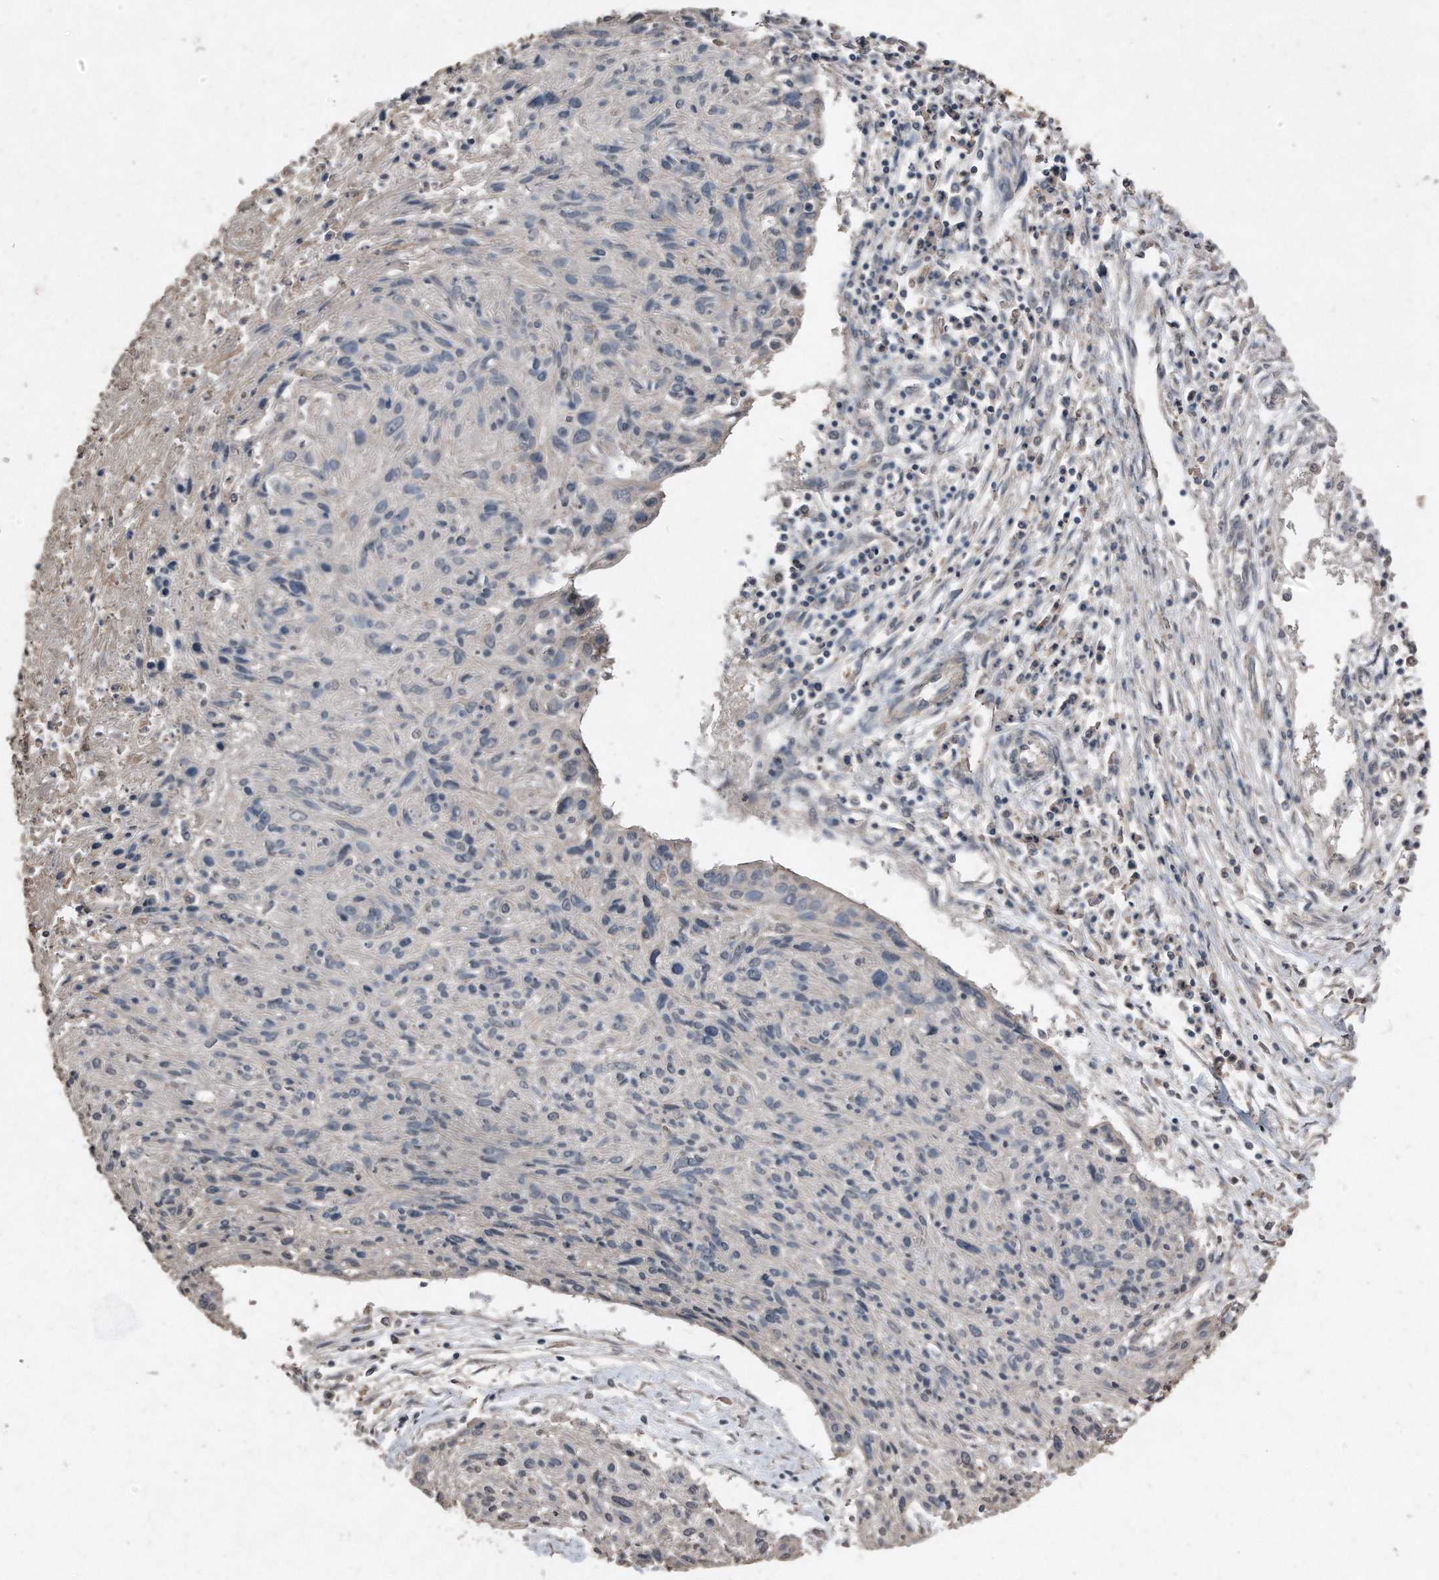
{"staining": {"intensity": "negative", "quantity": "none", "location": "none"}, "tissue": "cervical cancer", "cell_type": "Tumor cells", "image_type": "cancer", "snomed": [{"axis": "morphology", "description": "Squamous cell carcinoma, NOS"}, {"axis": "topography", "description": "Cervix"}], "caption": "Immunohistochemistry photomicrograph of neoplastic tissue: cervical squamous cell carcinoma stained with DAB (3,3'-diaminobenzidine) reveals no significant protein staining in tumor cells. (DAB immunohistochemistry, high magnification).", "gene": "ANKRD10", "patient": {"sex": "female", "age": 51}}